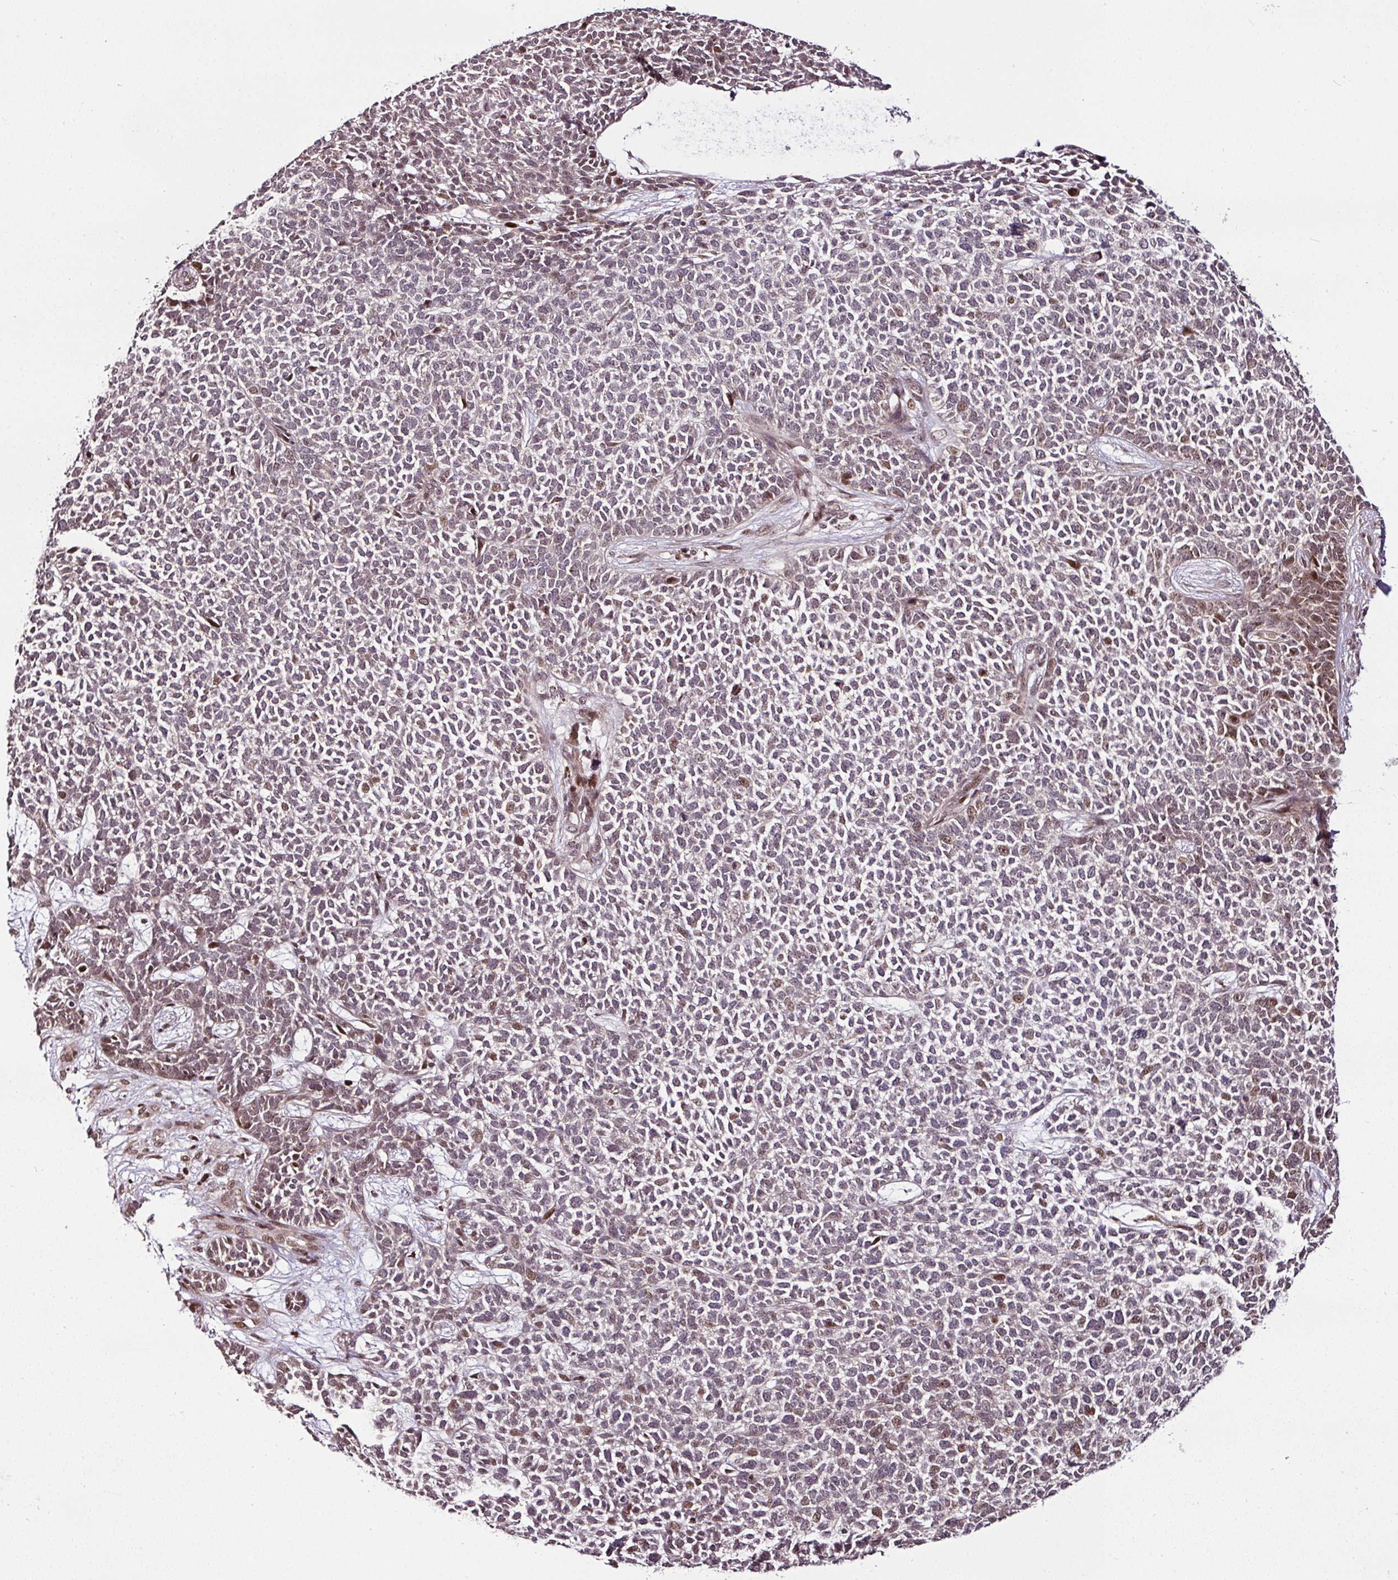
{"staining": {"intensity": "weak", "quantity": "25%-75%", "location": "nuclear"}, "tissue": "skin cancer", "cell_type": "Tumor cells", "image_type": "cancer", "snomed": [{"axis": "morphology", "description": "Basal cell carcinoma"}, {"axis": "topography", "description": "Skin"}], "caption": "A brown stain labels weak nuclear positivity of a protein in skin basal cell carcinoma tumor cells.", "gene": "COPRS", "patient": {"sex": "female", "age": 84}}